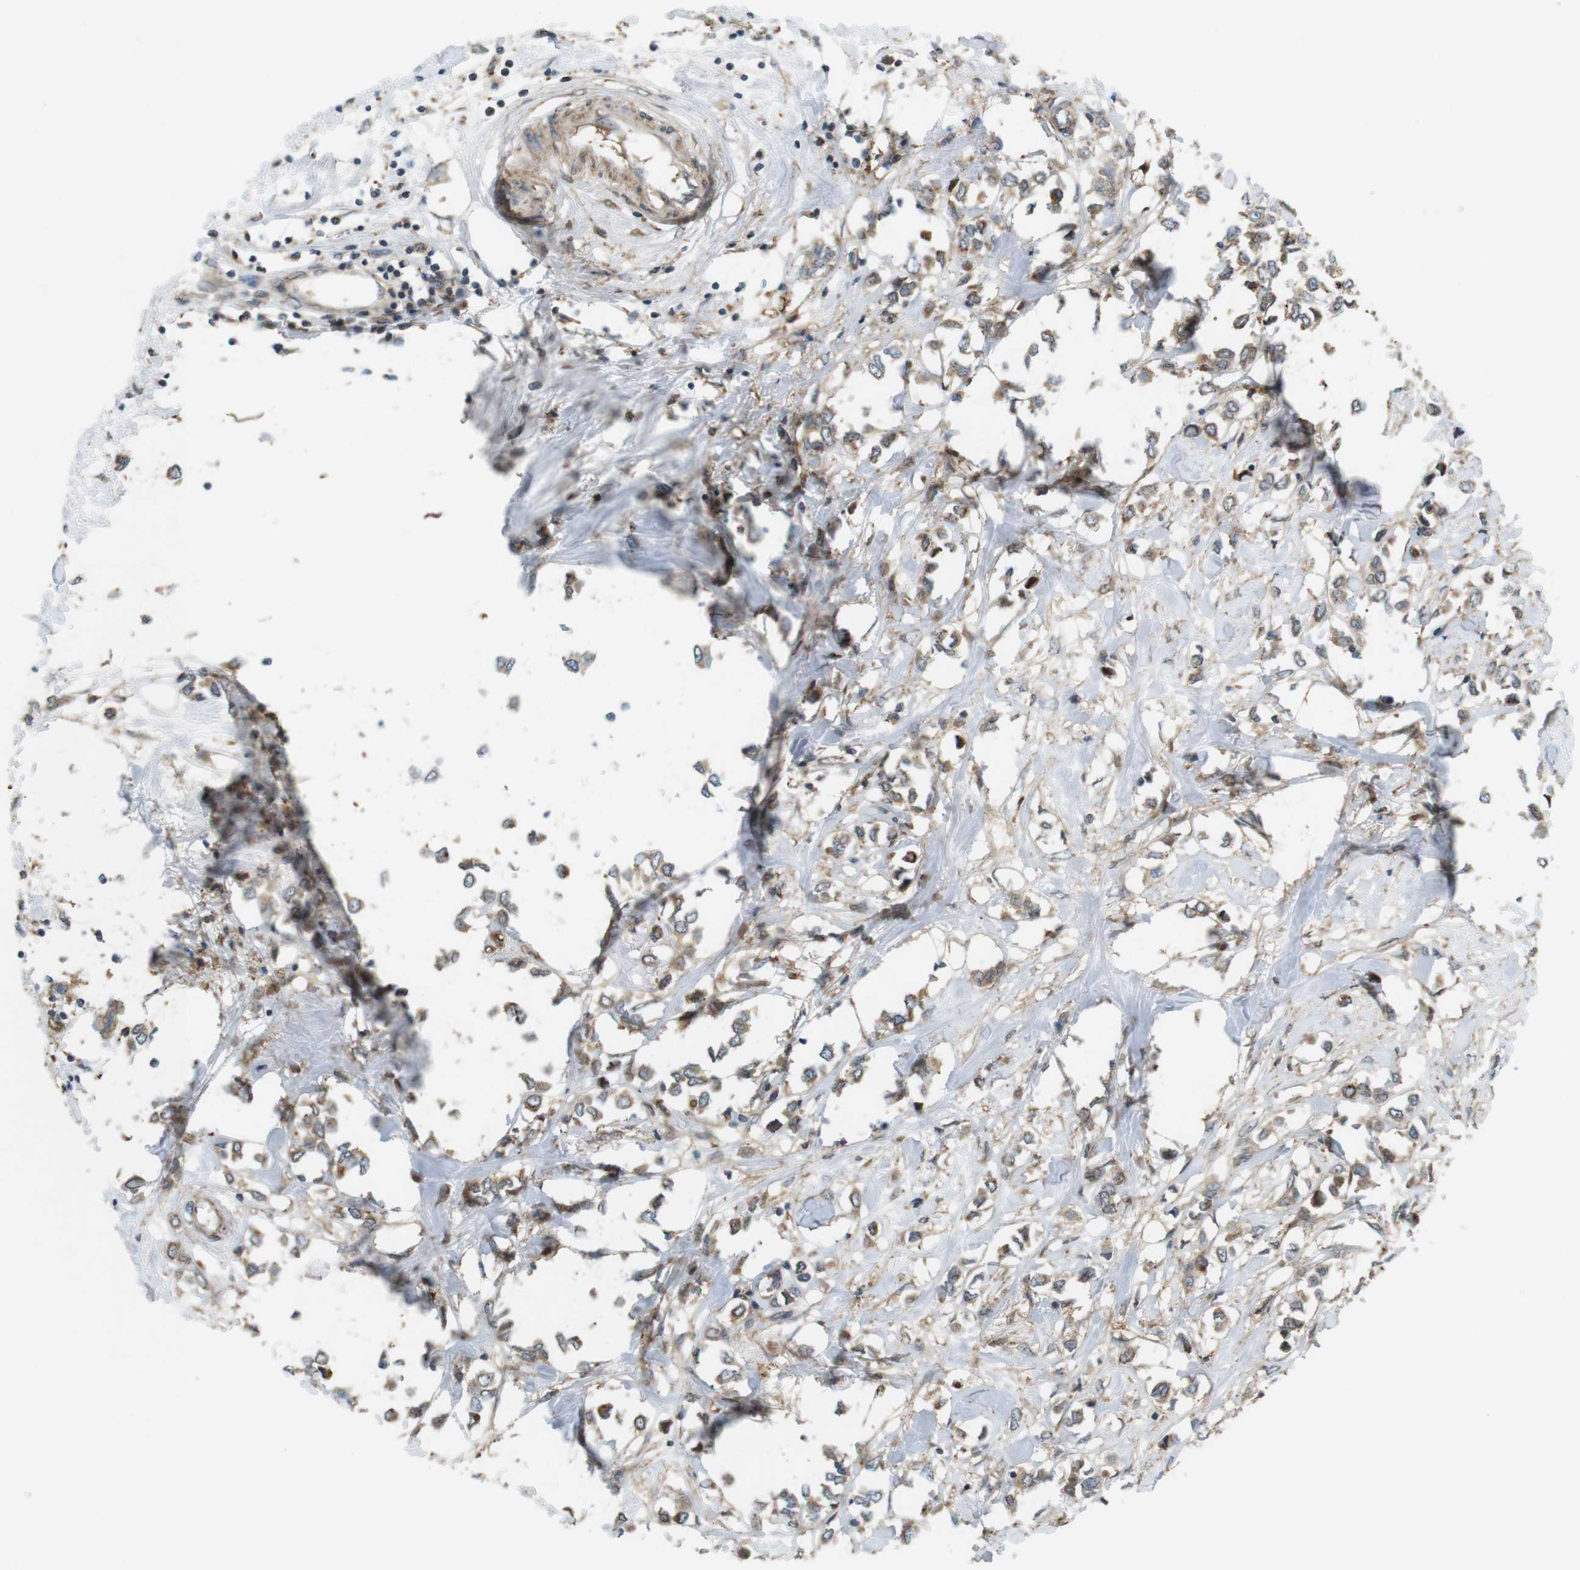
{"staining": {"intensity": "moderate", "quantity": ">75%", "location": "cytoplasmic/membranous"}, "tissue": "breast cancer", "cell_type": "Tumor cells", "image_type": "cancer", "snomed": [{"axis": "morphology", "description": "Lobular carcinoma"}, {"axis": "topography", "description": "Breast"}], "caption": "A high-resolution photomicrograph shows immunohistochemistry (IHC) staining of lobular carcinoma (breast), which exhibits moderate cytoplasmic/membranous positivity in approximately >75% of tumor cells.", "gene": "DDAH2", "patient": {"sex": "female", "age": 51}}